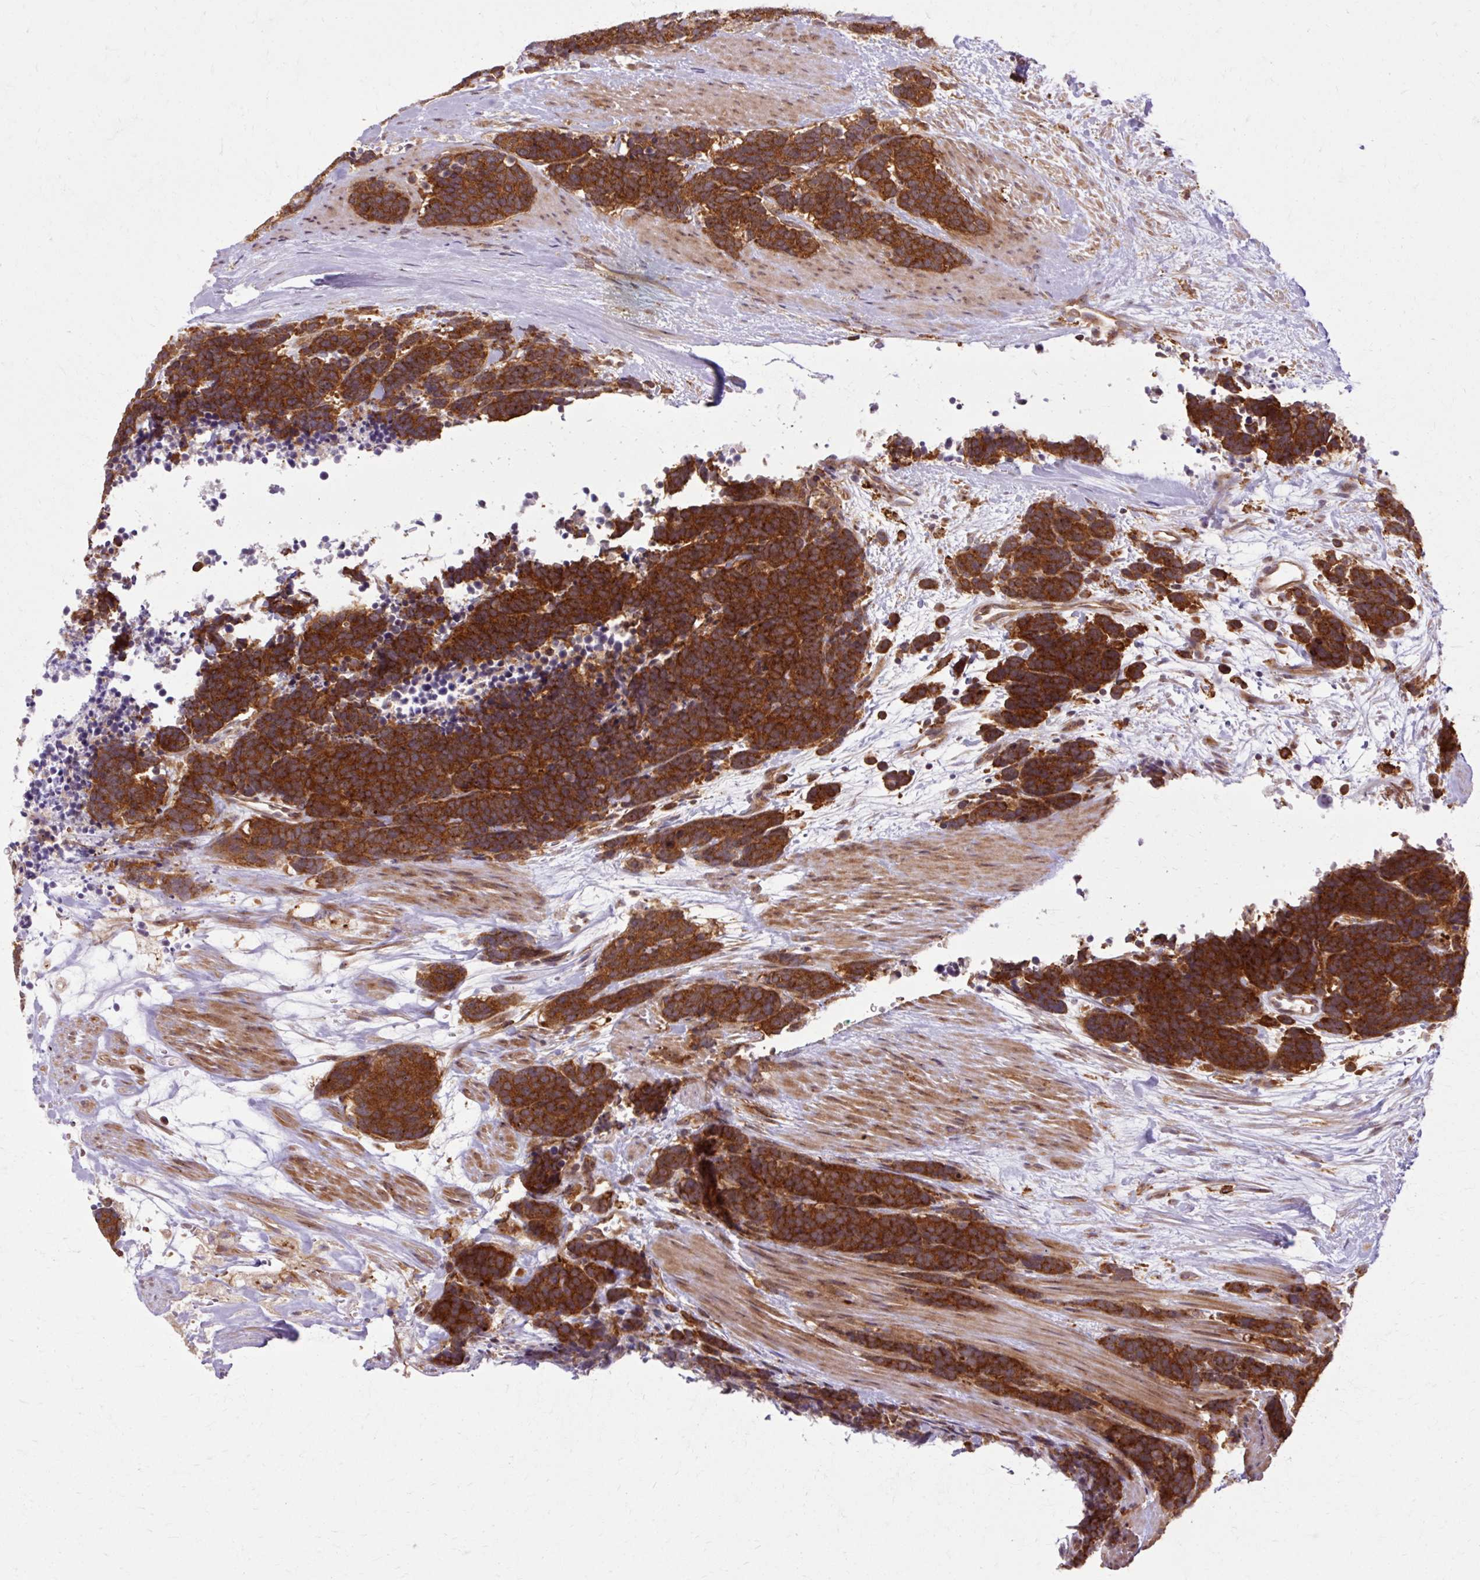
{"staining": {"intensity": "strong", "quantity": ">75%", "location": "cytoplasmic/membranous"}, "tissue": "carcinoid", "cell_type": "Tumor cells", "image_type": "cancer", "snomed": [{"axis": "morphology", "description": "Carcinoma, NOS"}, {"axis": "morphology", "description": "Carcinoid, malignant, NOS"}, {"axis": "topography", "description": "Prostate"}], "caption": "Carcinoid (malignant) was stained to show a protein in brown. There is high levels of strong cytoplasmic/membranous positivity in about >75% of tumor cells.", "gene": "MZT2B", "patient": {"sex": "male", "age": 57}}